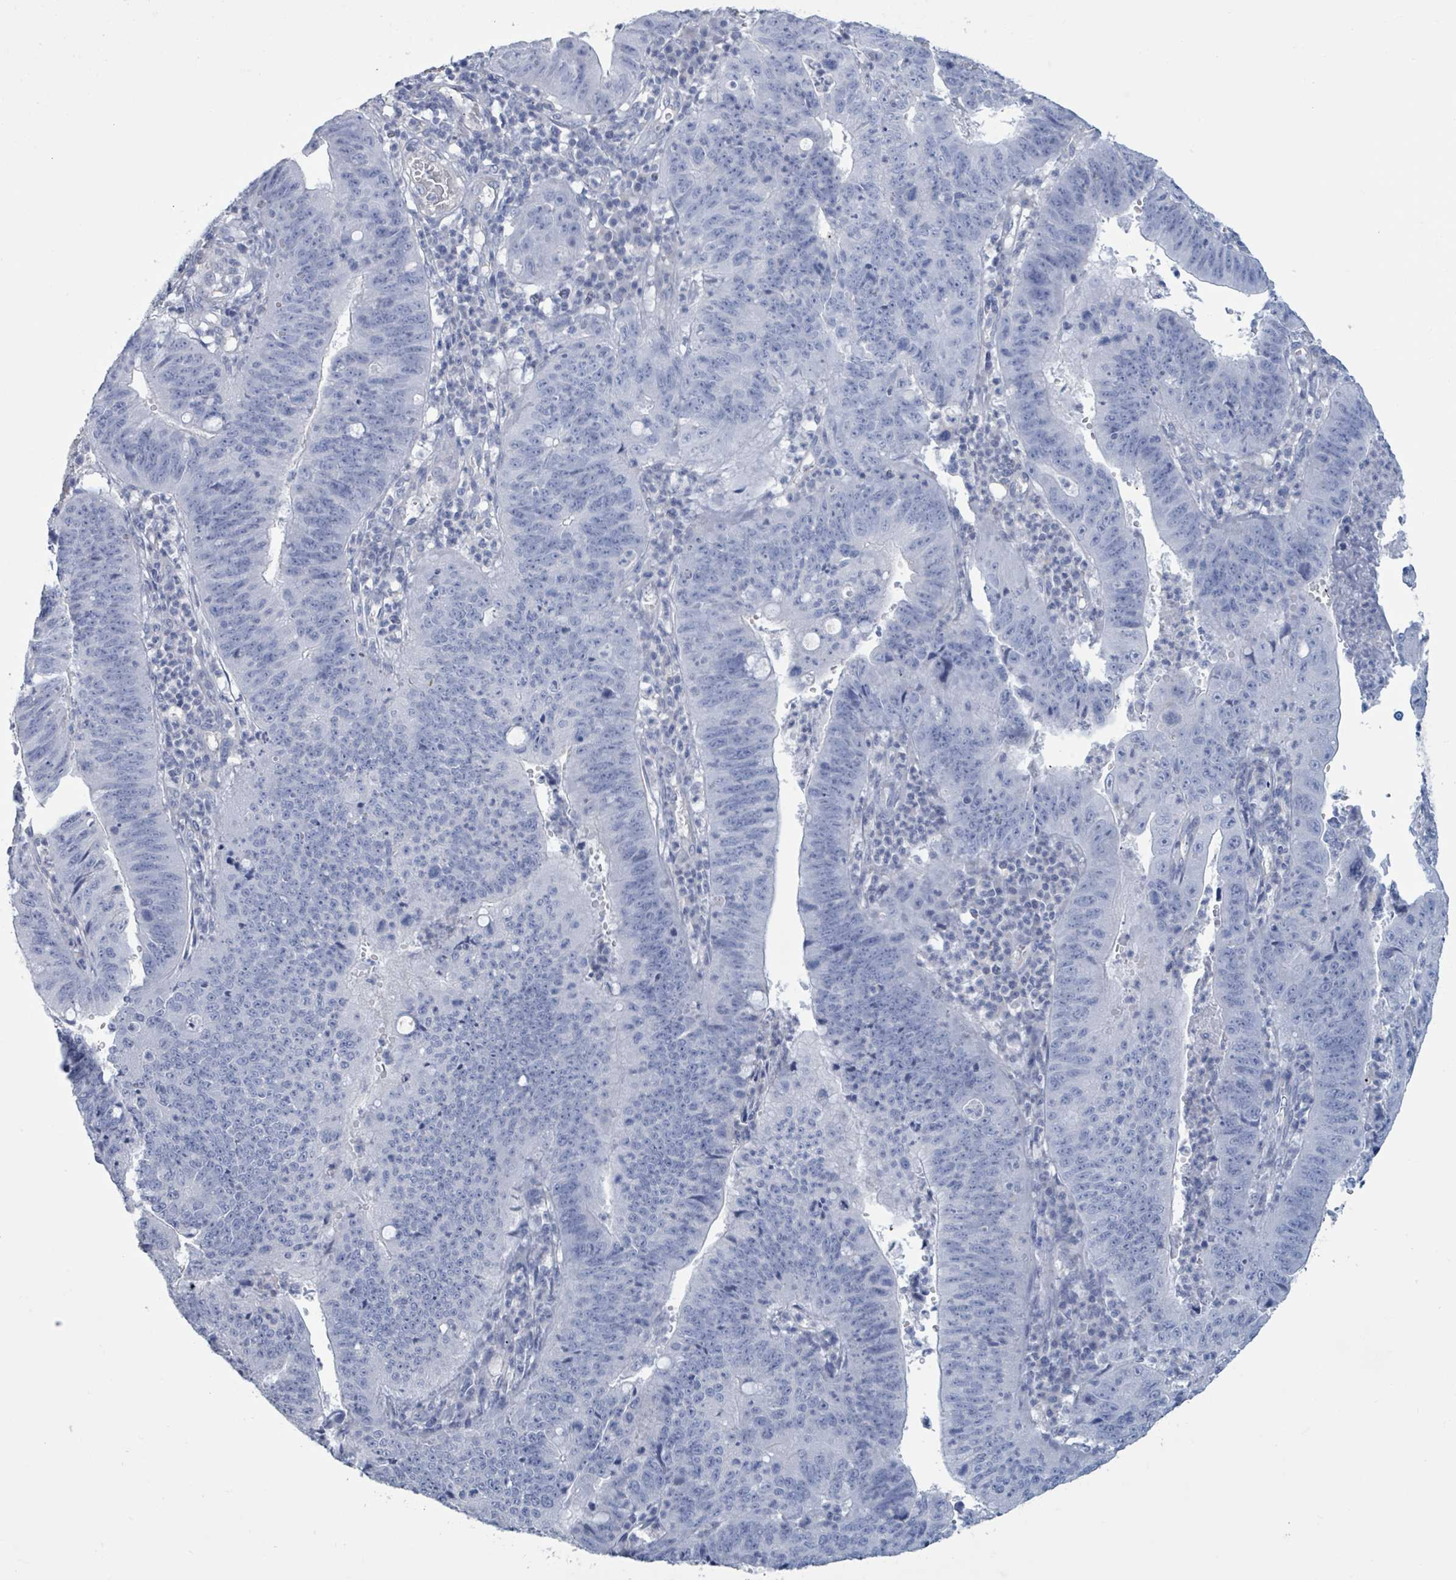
{"staining": {"intensity": "negative", "quantity": "none", "location": "none"}, "tissue": "stomach cancer", "cell_type": "Tumor cells", "image_type": "cancer", "snomed": [{"axis": "morphology", "description": "Adenocarcinoma, NOS"}, {"axis": "topography", "description": "Stomach"}], "caption": "Immunohistochemical staining of human adenocarcinoma (stomach) demonstrates no significant positivity in tumor cells.", "gene": "CT45A5", "patient": {"sex": "male", "age": 59}}